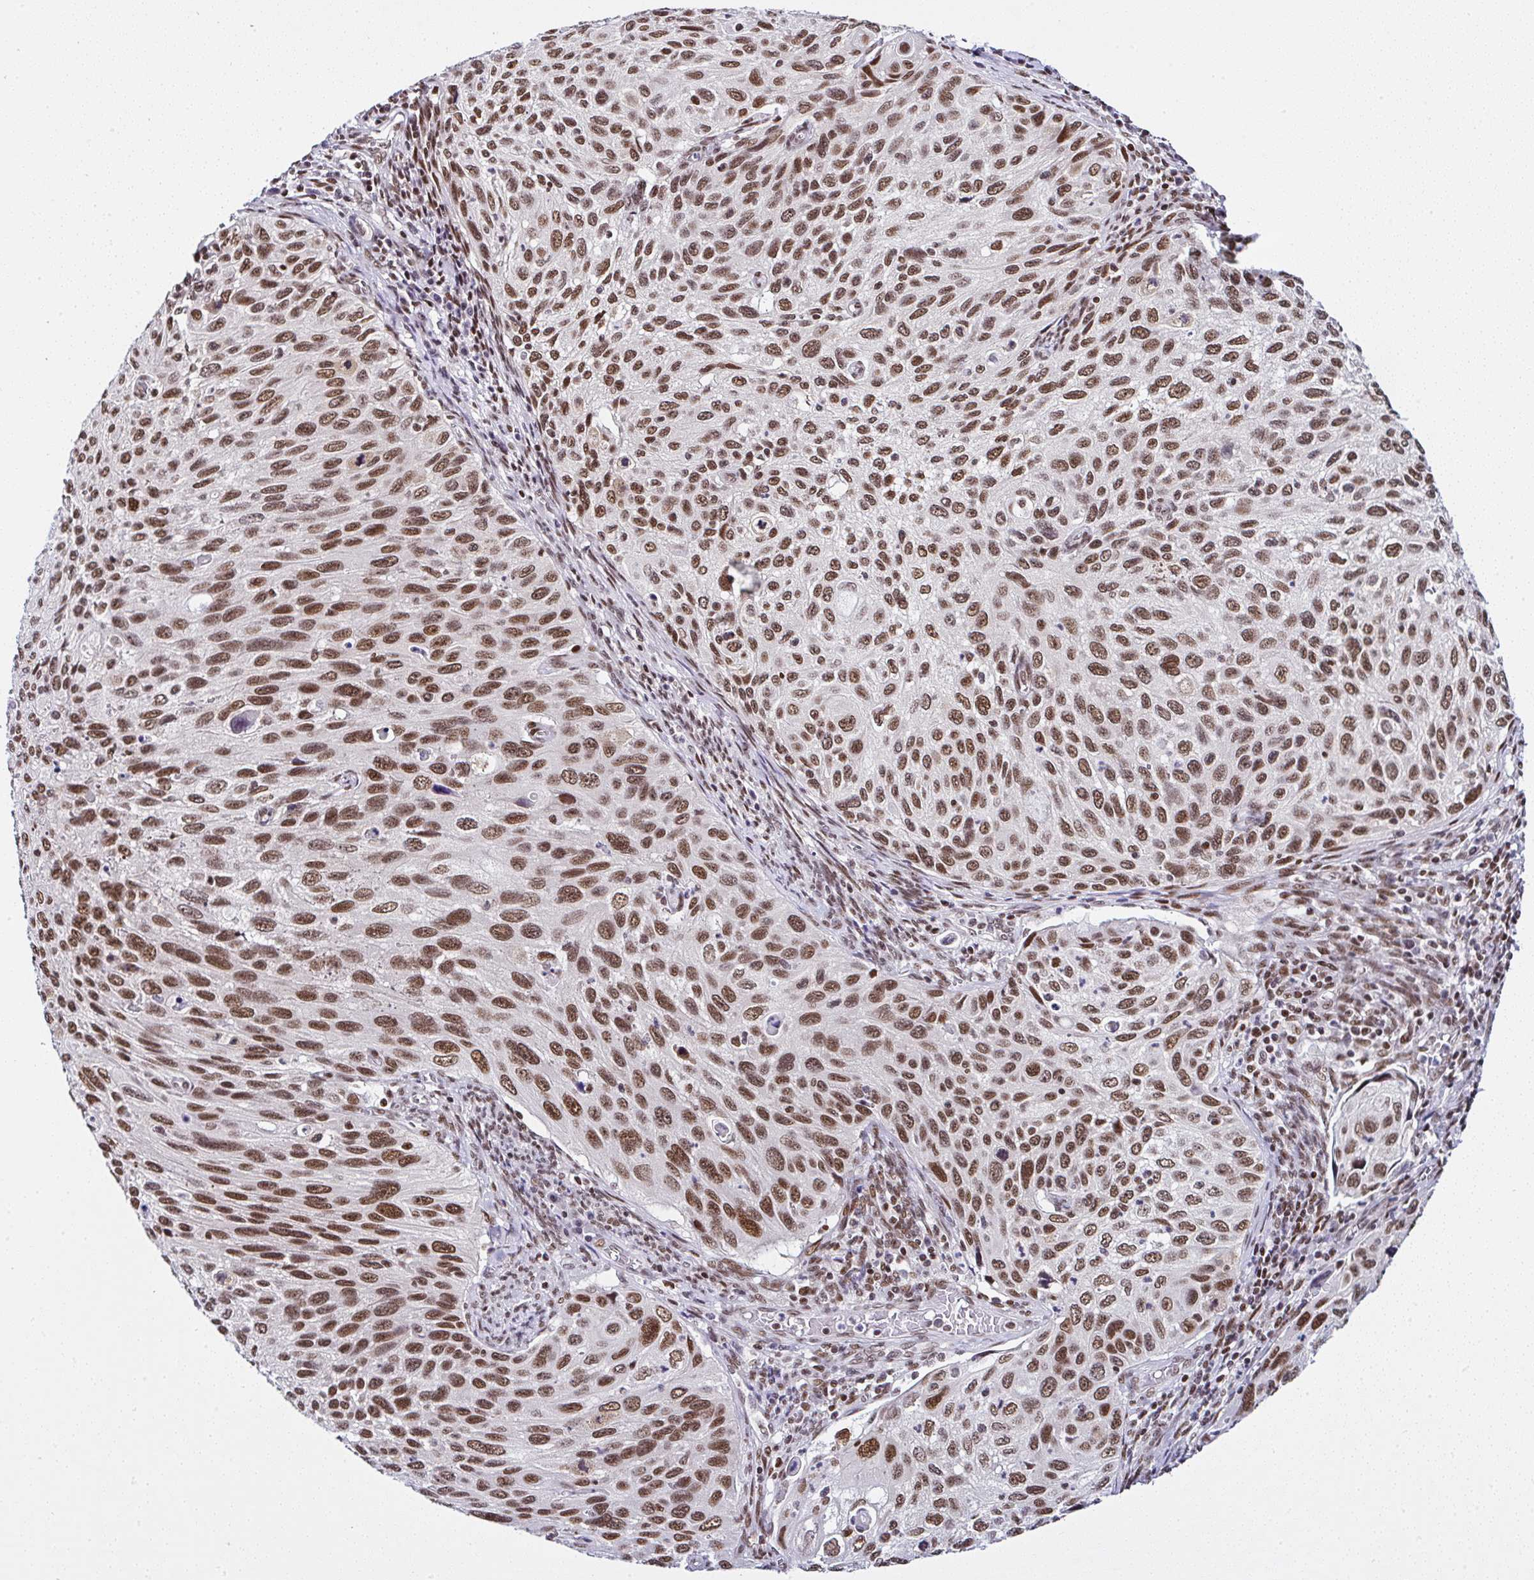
{"staining": {"intensity": "moderate", "quantity": ">75%", "location": "nuclear"}, "tissue": "cervical cancer", "cell_type": "Tumor cells", "image_type": "cancer", "snomed": [{"axis": "morphology", "description": "Squamous cell carcinoma, NOS"}, {"axis": "topography", "description": "Cervix"}], "caption": "This histopathology image demonstrates immunohistochemistry staining of cervical cancer, with medium moderate nuclear staining in about >75% of tumor cells.", "gene": "DR1", "patient": {"sex": "female", "age": 70}}